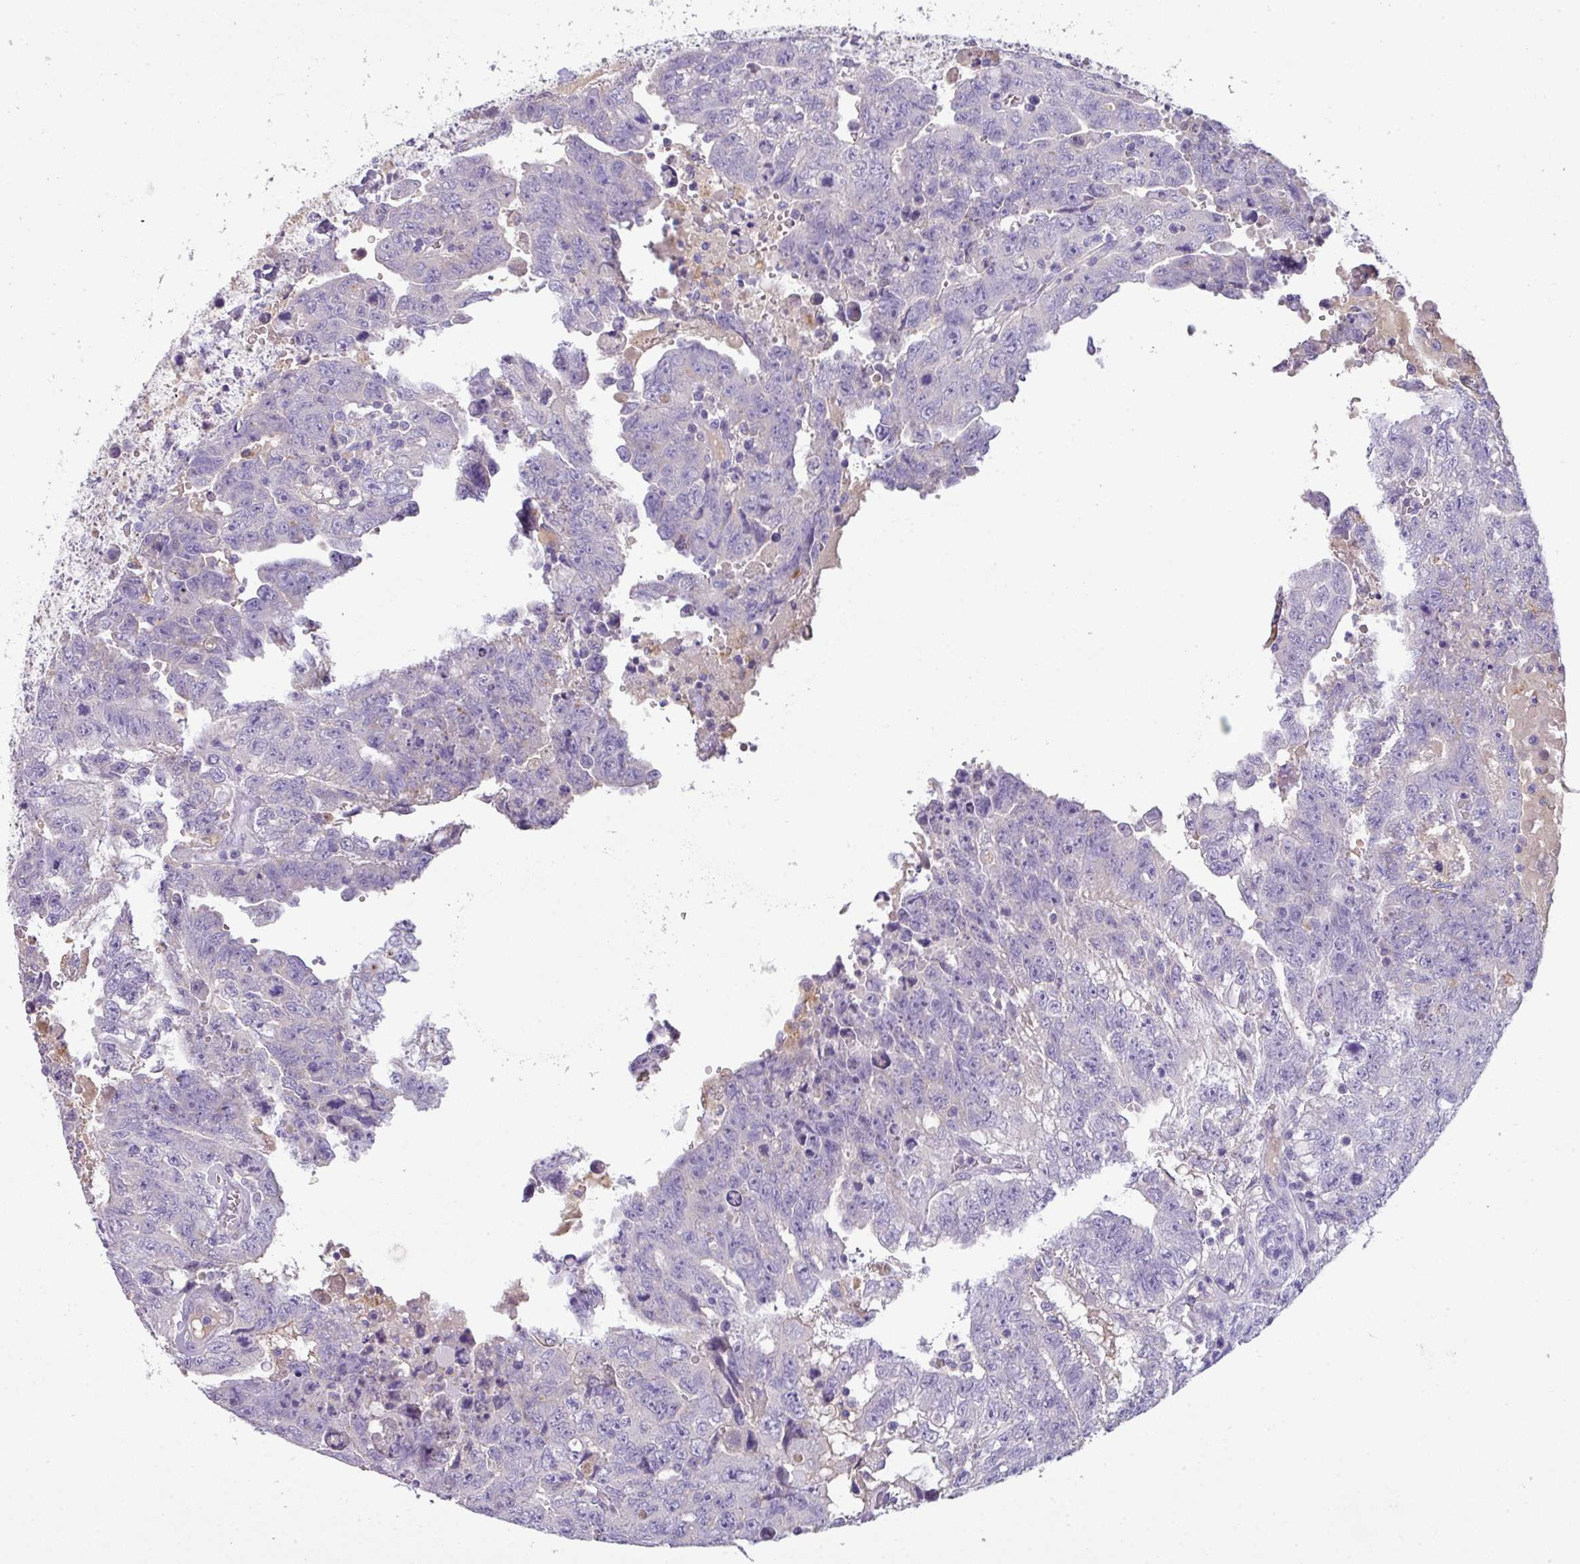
{"staining": {"intensity": "negative", "quantity": "none", "location": "none"}, "tissue": "testis cancer", "cell_type": "Tumor cells", "image_type": "cancer", "snomed": [{"axis": "morphology", "description": "Carcinoma, Embryonal, NOS"}, {"axis": "topography", "description": "Testis"}], "caption": "Immunohistochemistry of human testis cancer (embryonal carcinoma) shows no staining in tumor cells.", "gene": "OR6C6", "patient": {"sex": "male", "age": 24}}